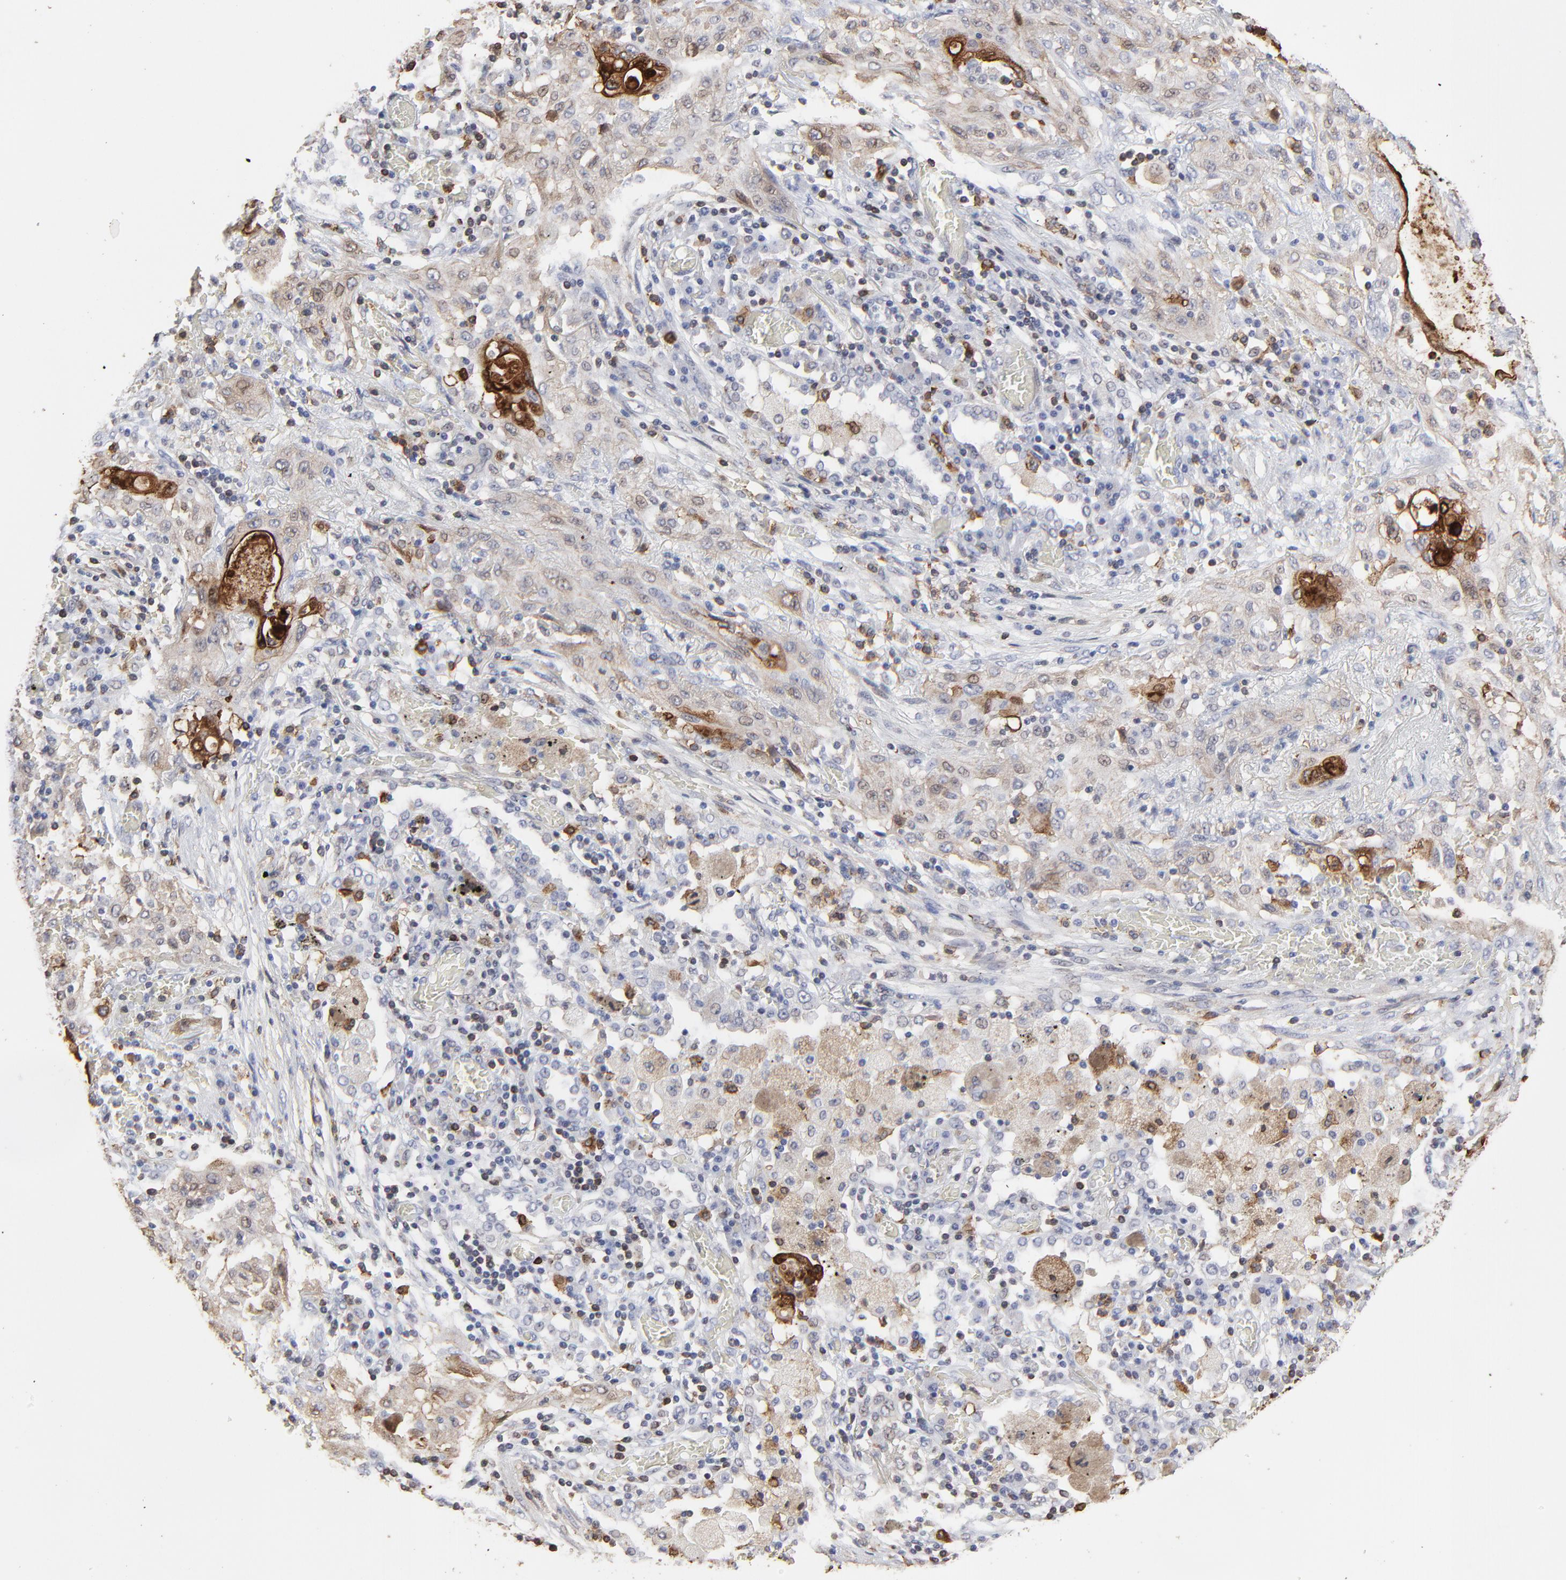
{"staining": {"intensity": "weak", "quantity": "25%-75%", "location": "cytoplasmic/membranous,nuclear"}, "tissue": "lung cancer", "cell_type": "Tumor cells", "image_type": "cancer", "snomed": [{"axis": "morphology", "description": "Squamous cell carcinoma, NOS"}, {"axis": "topography", "description": "Lung"}], "caption": "Immunohistochemical staining of squamous cell carcinoma (lung) exhibits weak cytoplasmic/membranous and nuclear protein staining in approximately 25%-75% of tumor cells. (brown staining indicates protein expression, while blue staining denotes nuclei).", "gene": "SLC6A14", "patient": {"sex": "female", "age": 47}}